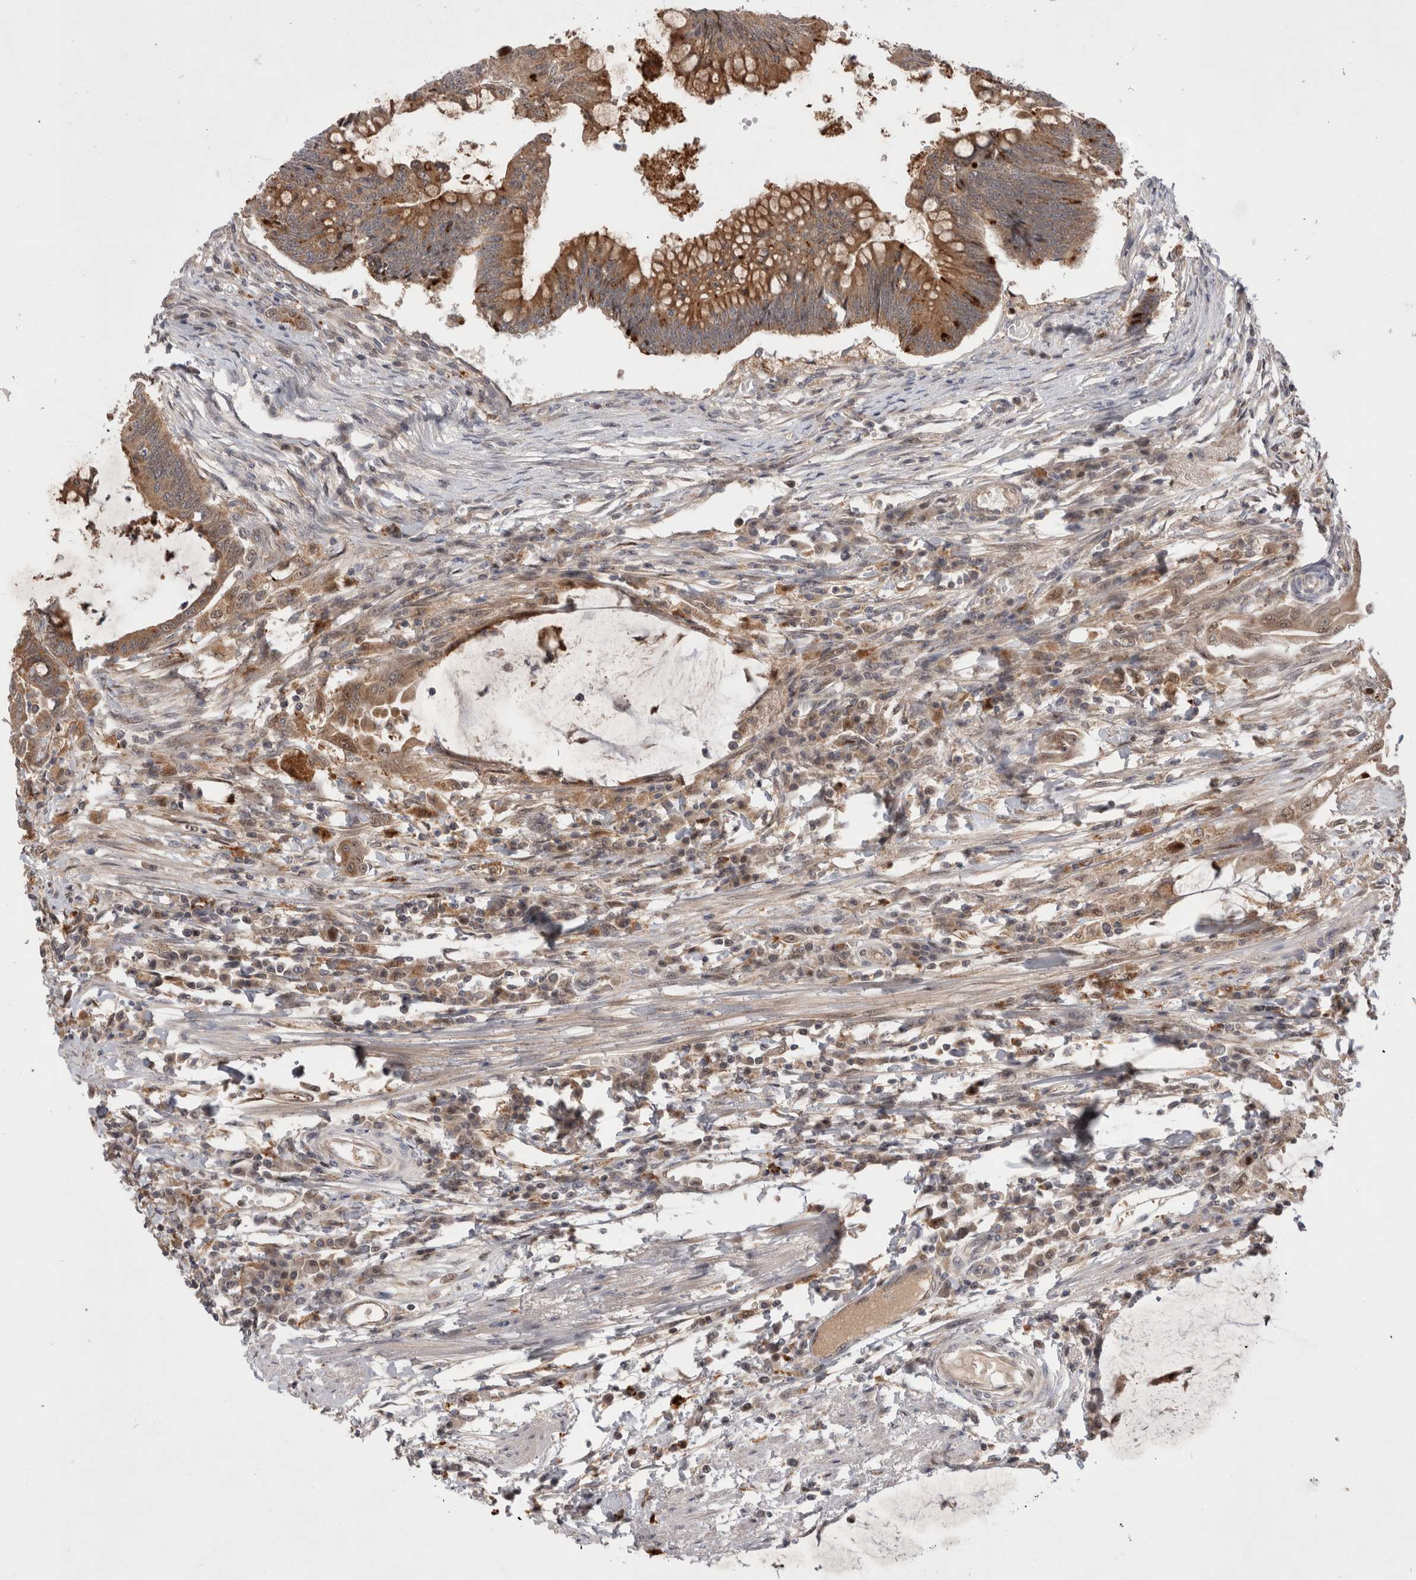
{"staining": {"intensity": "moderate", "quantity": ">75%", "location": "cytoplasmic/membranous"}, "tissue": "colorectal cancer", "cell_type": "Tumor cells", "image_type": "cancer", "snomed": [{"axis": "morphology", "description": "Adenoma, NOS"}, {"axis": "morphology", "description": "Adenocarcinoma, NOS"}, {"axis": "topography", "description": "Colon"}], "caption": "A brown stain labels moderate cytoplasmic/membranous positivity of a protein in human colorectal cancer tumor cells. Nuclei are stained in blue.", "gene": "MRPL37", "patient": {"sex": "male", "age": 79}}